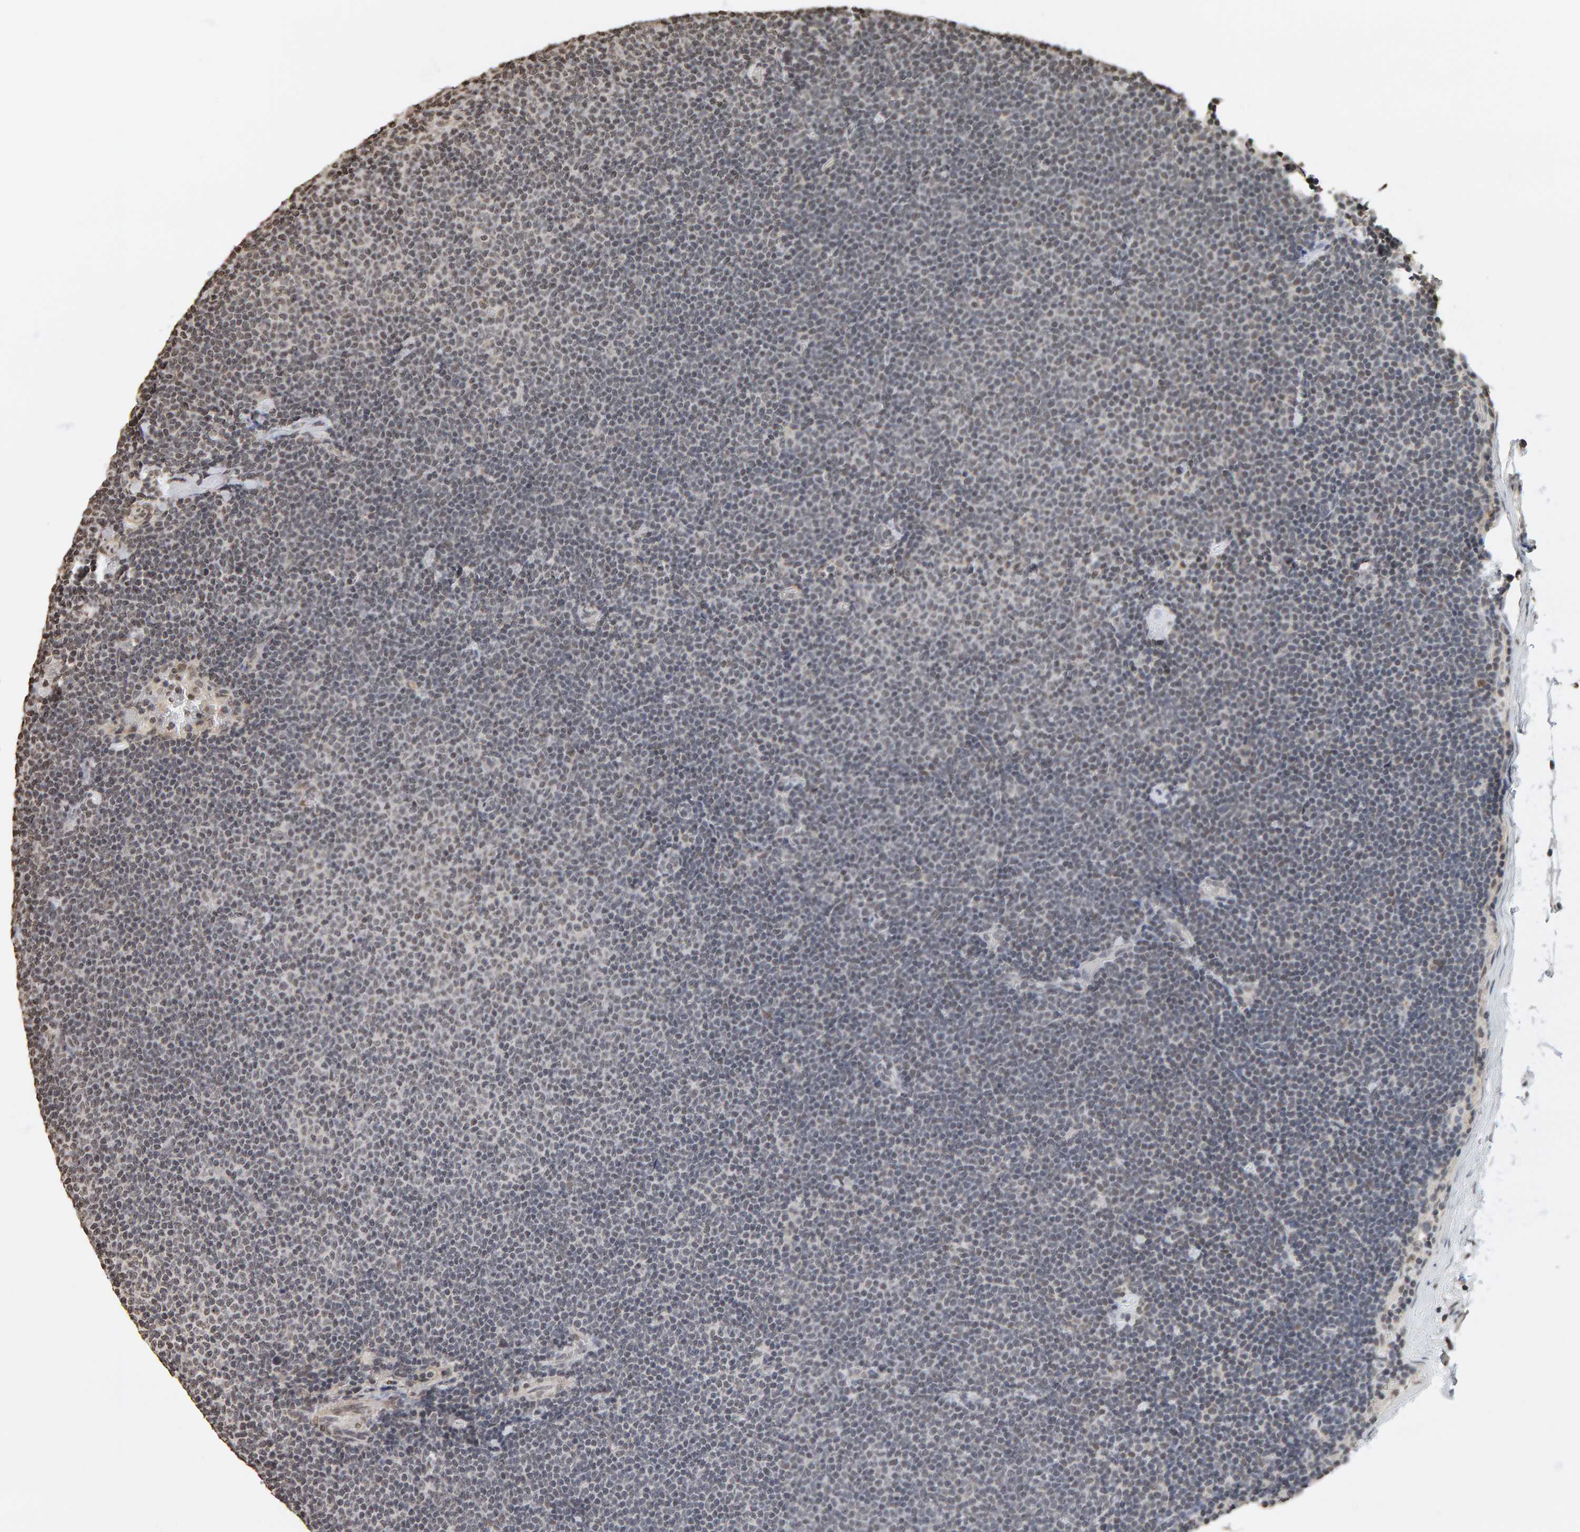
{"staining": {"intensity": "negative", "quantity": "none", "location": "none"}, "tissue": "lymphoma", "cell_type": "Tumor cells", "image_type": "cancer", "snomed": [{"axis": "morphology", "description": "Malignant lymphoma, non-Hodgkin's type, Low grade"}, {"axis": "topography", "description": "Lymph node"}], "caption": "Tumor cells show no significant staining in lymphoma. The staining was performed using DAB to visualize the protein expression in brown, while the nuclei were stained in blue with hematoxylin (Magnification: 20x).", "gene": "AFF4", "patient": {"sex": "female", "age": 53}}